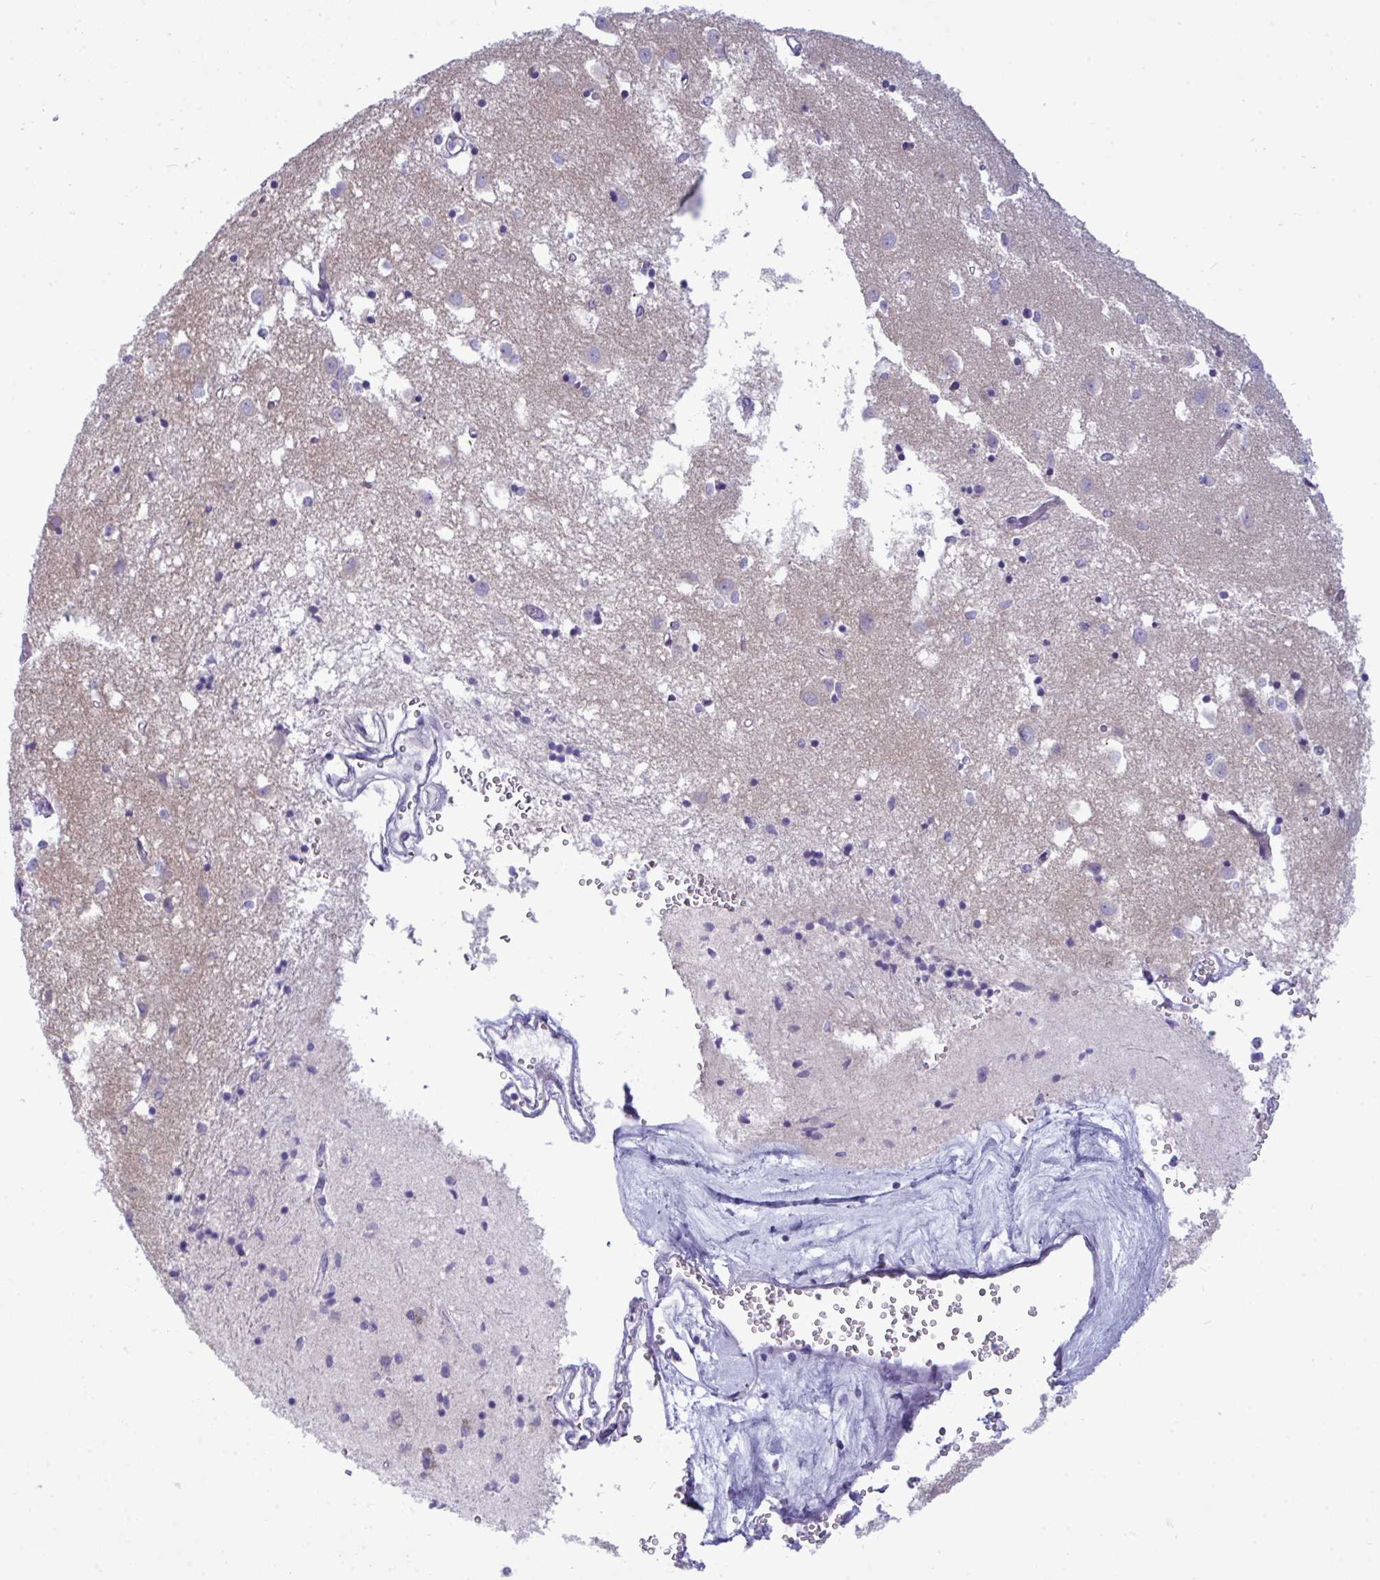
{"staining": {"intensity": "negative", "quantity": "none", "location": "none"}, "tissue": "caudate", "cell_type": "Glial cells", "image_type": "normal", "snomed": [{"axis": "morphology", "description": "Normal tissue, NOS"}, {"axis": "topography", "description": "Lateral ventricle wall"}], "caption": "A high-resolution image shows immunohistochemistry (IHC) staining of normal caudate, which exhibits no significant expression in glial cells.", "gene": "MYH10", "patient": {"sex": "male", "age": 70}}